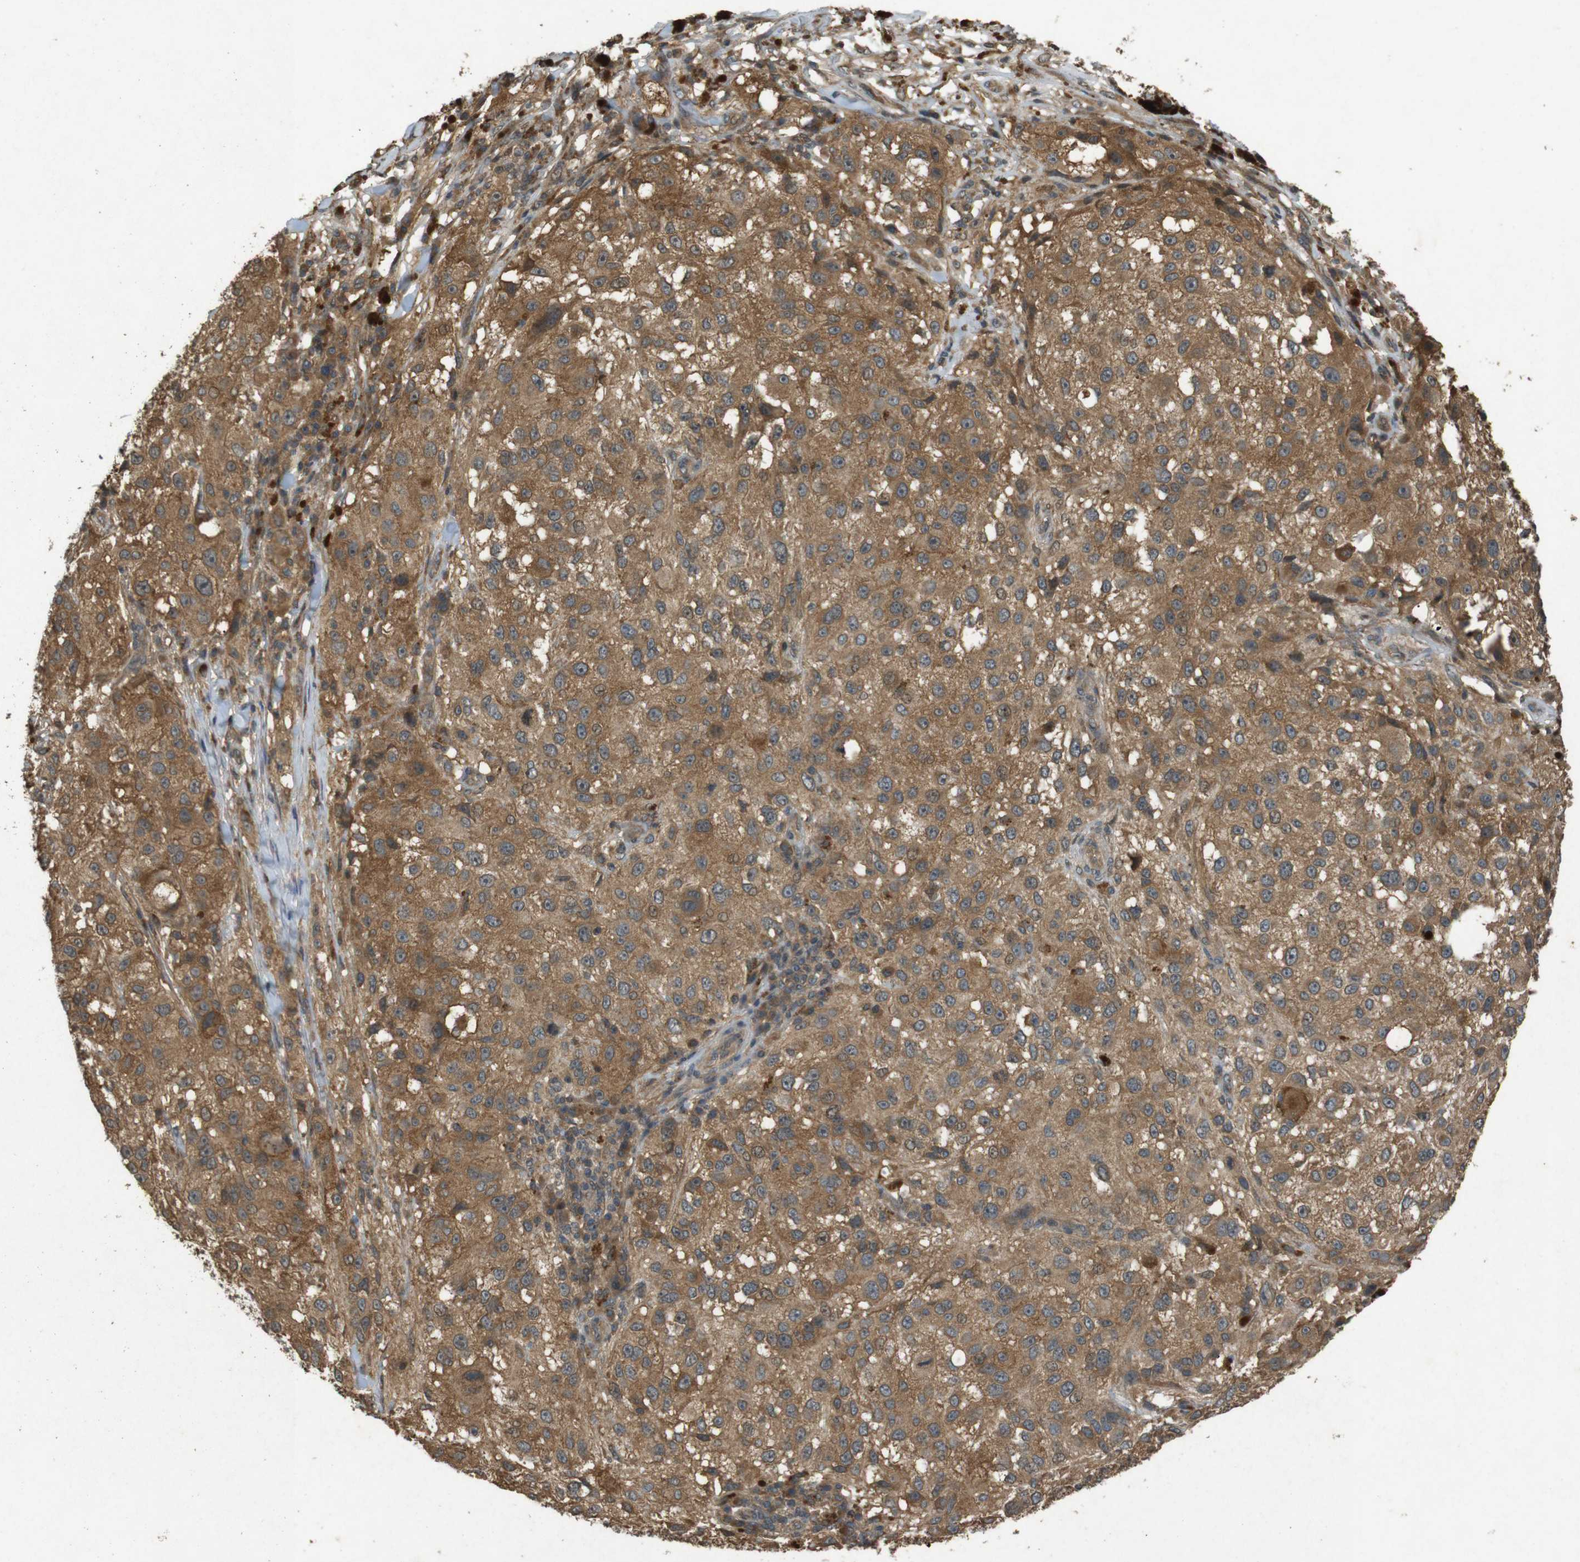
{"staining": {"intensity": "moderate", "quantity": ">75%", "location": "cytoplasmic/membranous"}, "tissue": "melanoma", "cell_type": "Tumor cells", "image_type": "cancer", "snomed": [{"axis": "morphology", "description": "Necrosis, NOS"}, {"axis": "morphology", "description": "Malignant melanoma, NOS"}, {"axis": "topography", "description": "Skin"}], "caption": "There is medium levels of moderate cytoplasmic/membranous positivity in tumor cells of malignant melanoma, as demonstrated by immunohistochemical staining (brown color).", "gene": "TAP1", "patient": {"sex": "female", "age": 87}}